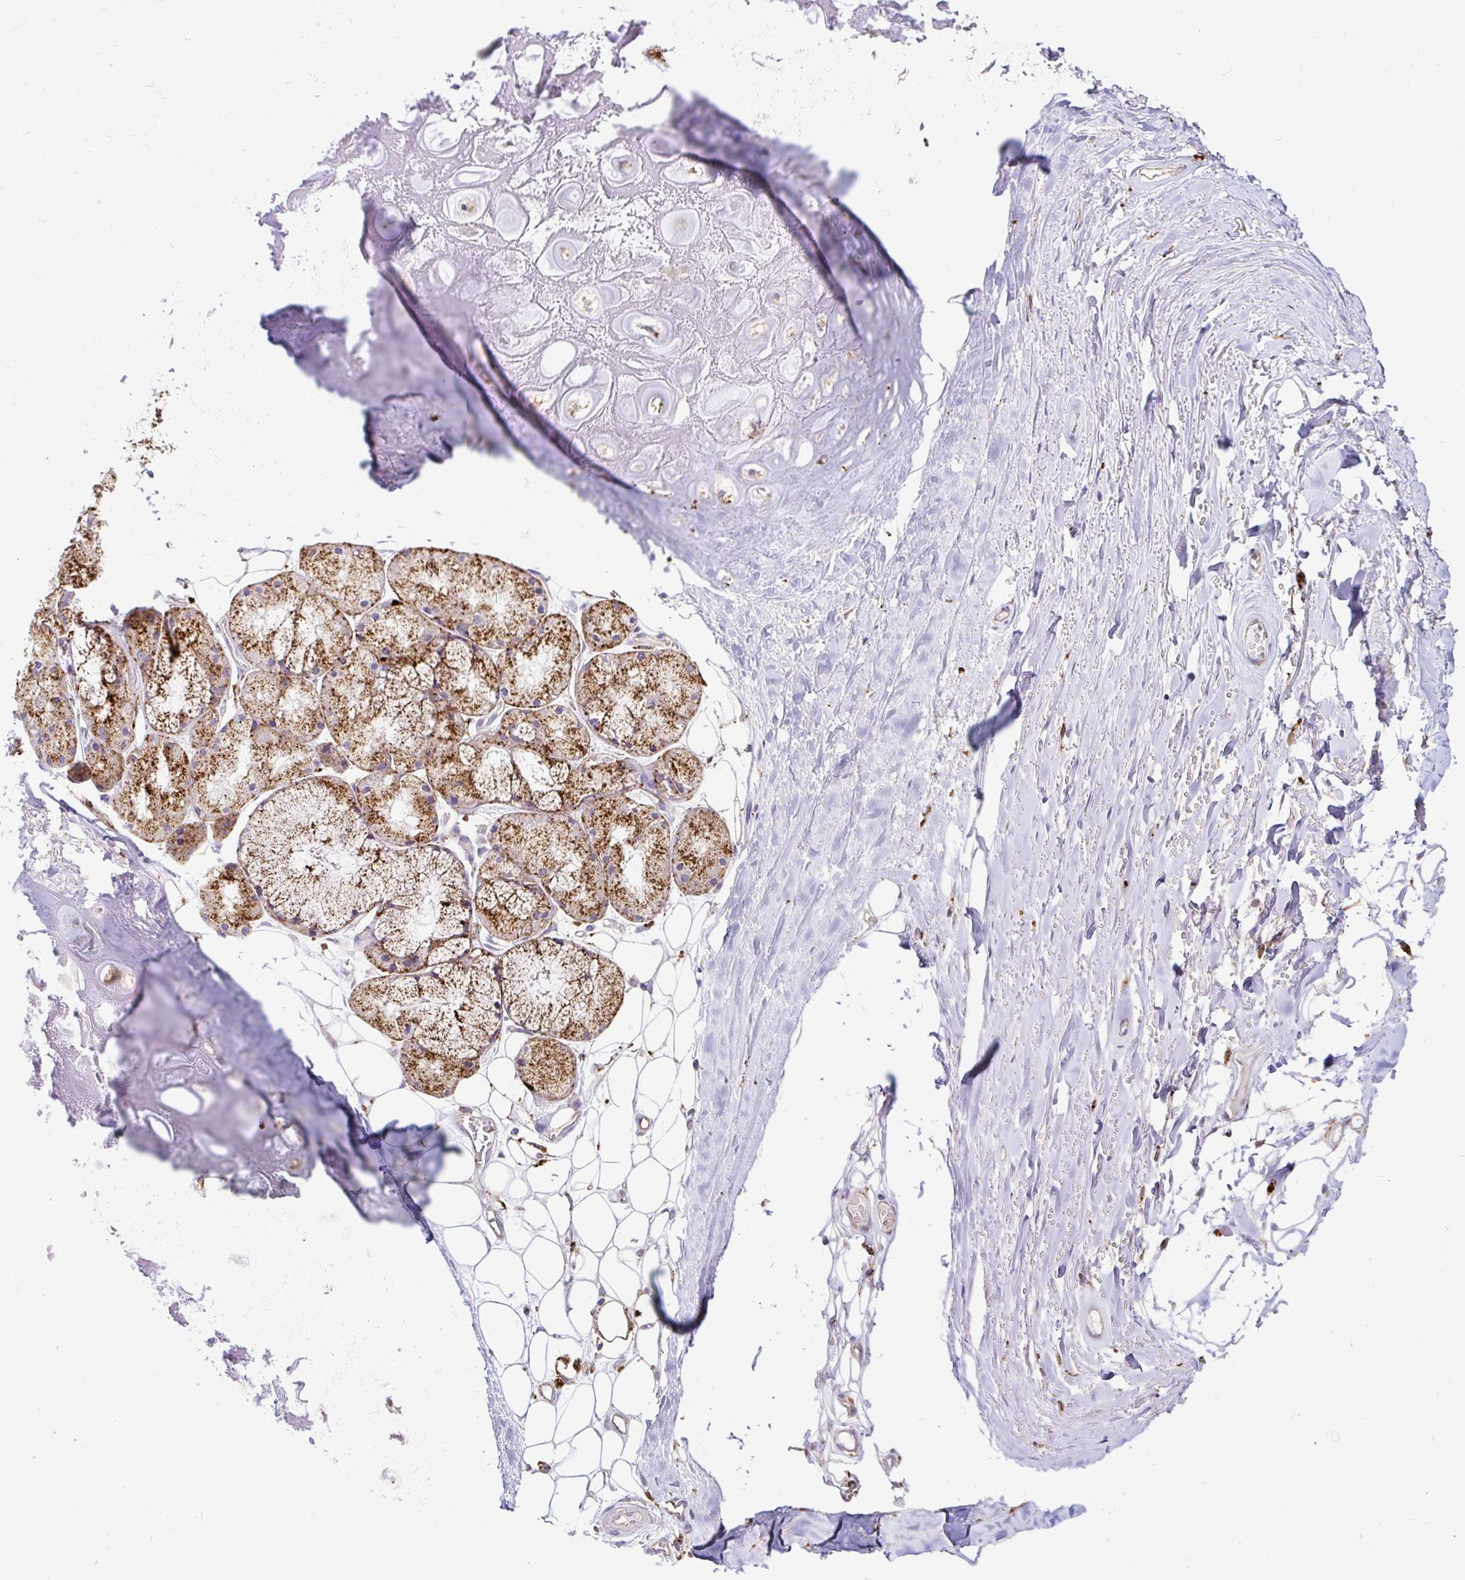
{"staining": {"intensity": "negative", "quantity": "none", "location": "none"}, "tissue": "adipose tissue", "cell_type": "Adipocytes", "image_type": "normal", "snomed": [{"axis": "morphology", "description": "Normal tissue, NOS"}, {"axis": "topography", "description": "Lymph node"}, {"axis": "topography", "description": "Cartilage tissue"}, {"axis": "topography", "description": "Nasopharynx"}], "caption": "The photomicrograph demonstrates no staining of adipocytes in benign adipose tissue. Nuclei are stained in blue.", "gene": "FUCA1", "patient": {"sex": "male", "age": 63}}